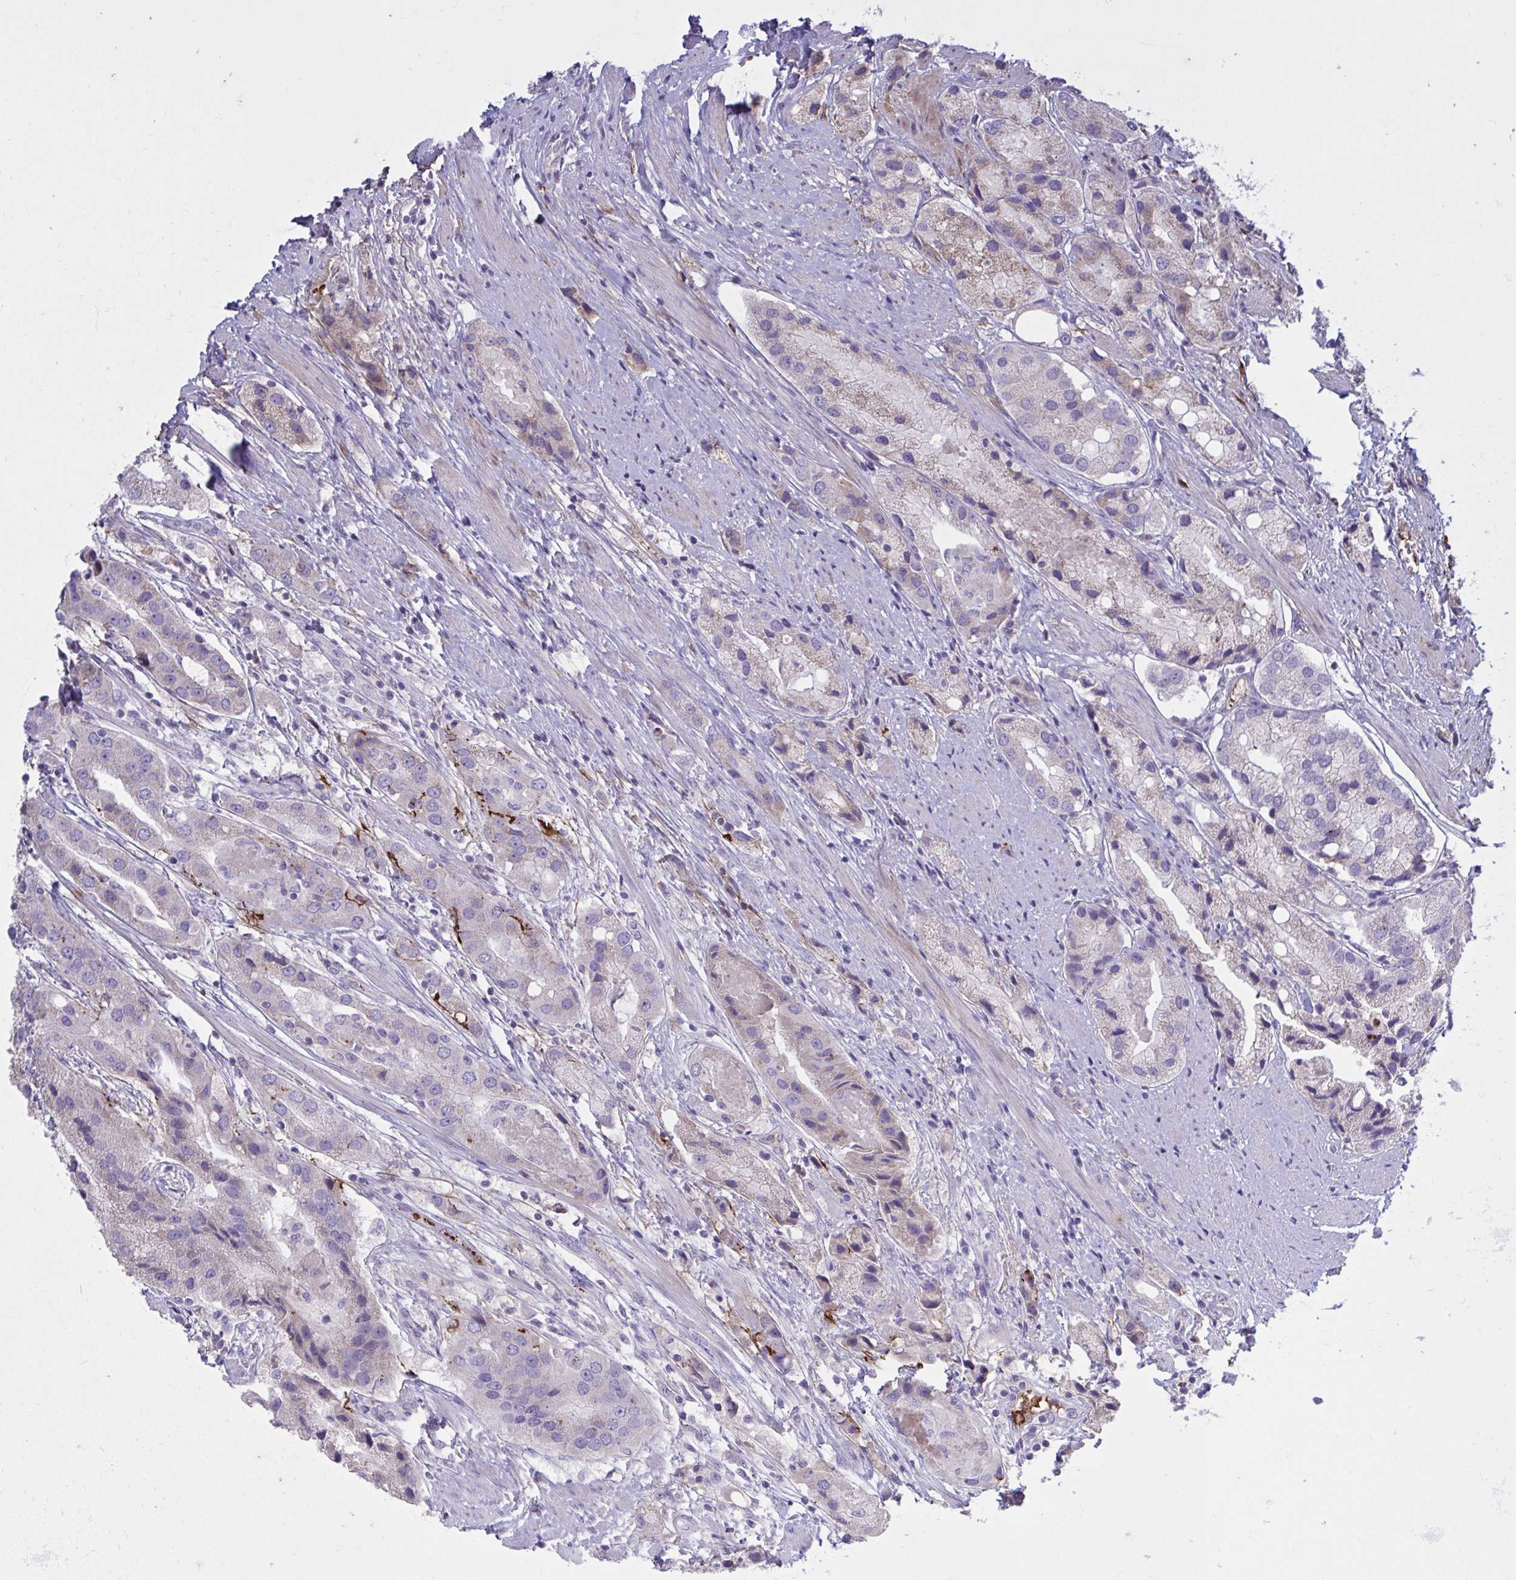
{"staining": {"intensity": "negative", "quantity": "none", "location": "none"}, "tissue": "prostate cancer", "cell_type": "Tumor cells", "image_type": "cancer", "snomed": [{"axis": "morphology", "description": "Adenocarcinoma, Low grade"}, {"axis": "topography", "description": "Prostate"}], "caption": "A high-resolution photomicrograph shows immunohistochemistry staining of prostate adenocarcinoma (low-grade), which exhibits no significant positivity in tumor cells.", "gene": "IL1R1", "patient": {"sex": "male", "age": 69}}